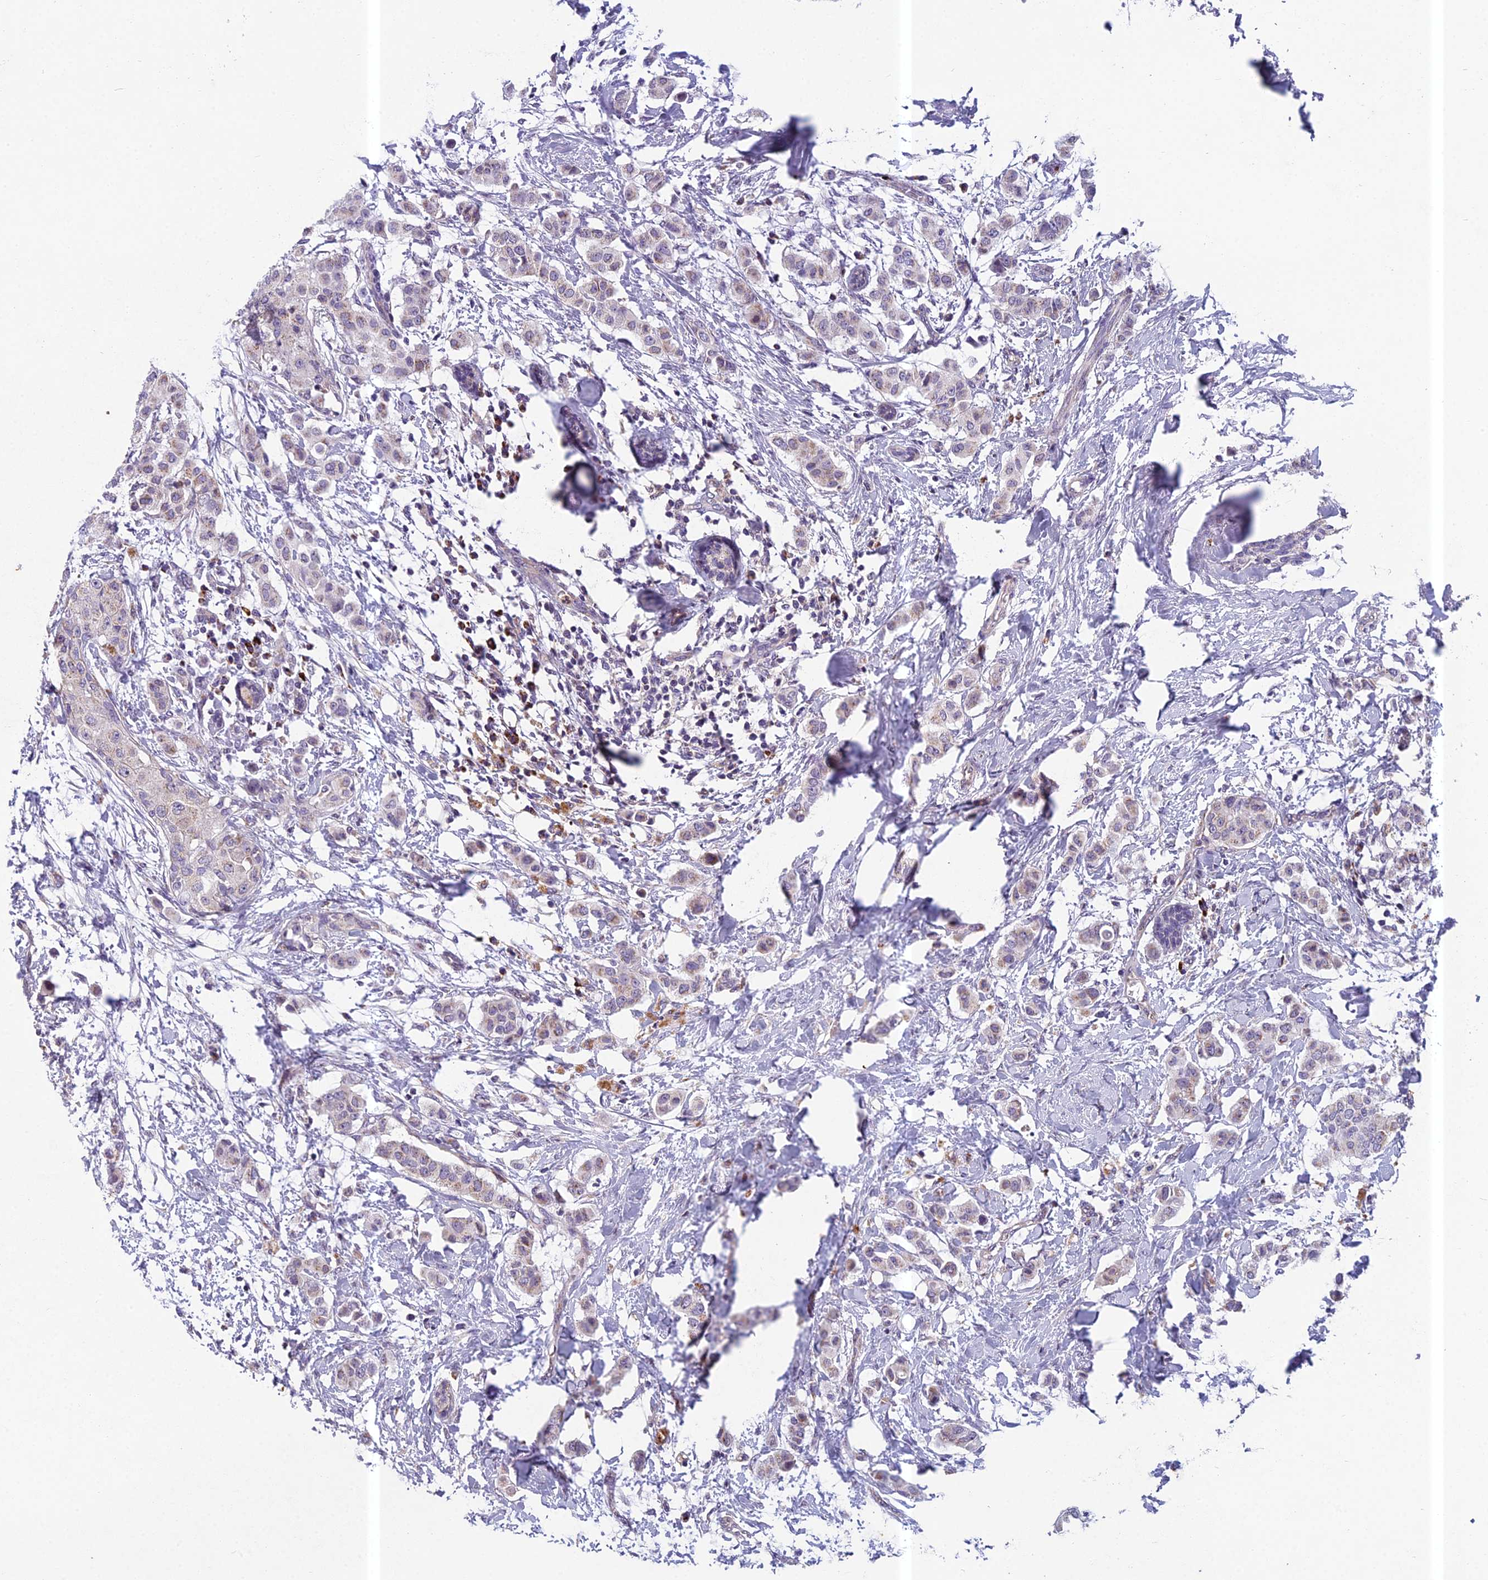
{"staining": {"intensity": "weak", "quantity": "<25%", "location": "cytoplasmic/membranous"}, "tissue": "breast cancer", "cell_type": "Tumor cells", "image_type": "cancer", "snomed": [{"axis": "morphology", "description": "Duct carcinoma"}, {"axis": "topography", "description": "Breast"}], "caption": "Human breast infiltrating ductal carcinoma stained for a protein using IHC shows no staining in tumor cells.", "gene": "ENSG00000188897", "patient": {"sex": "female", "age": 40}}